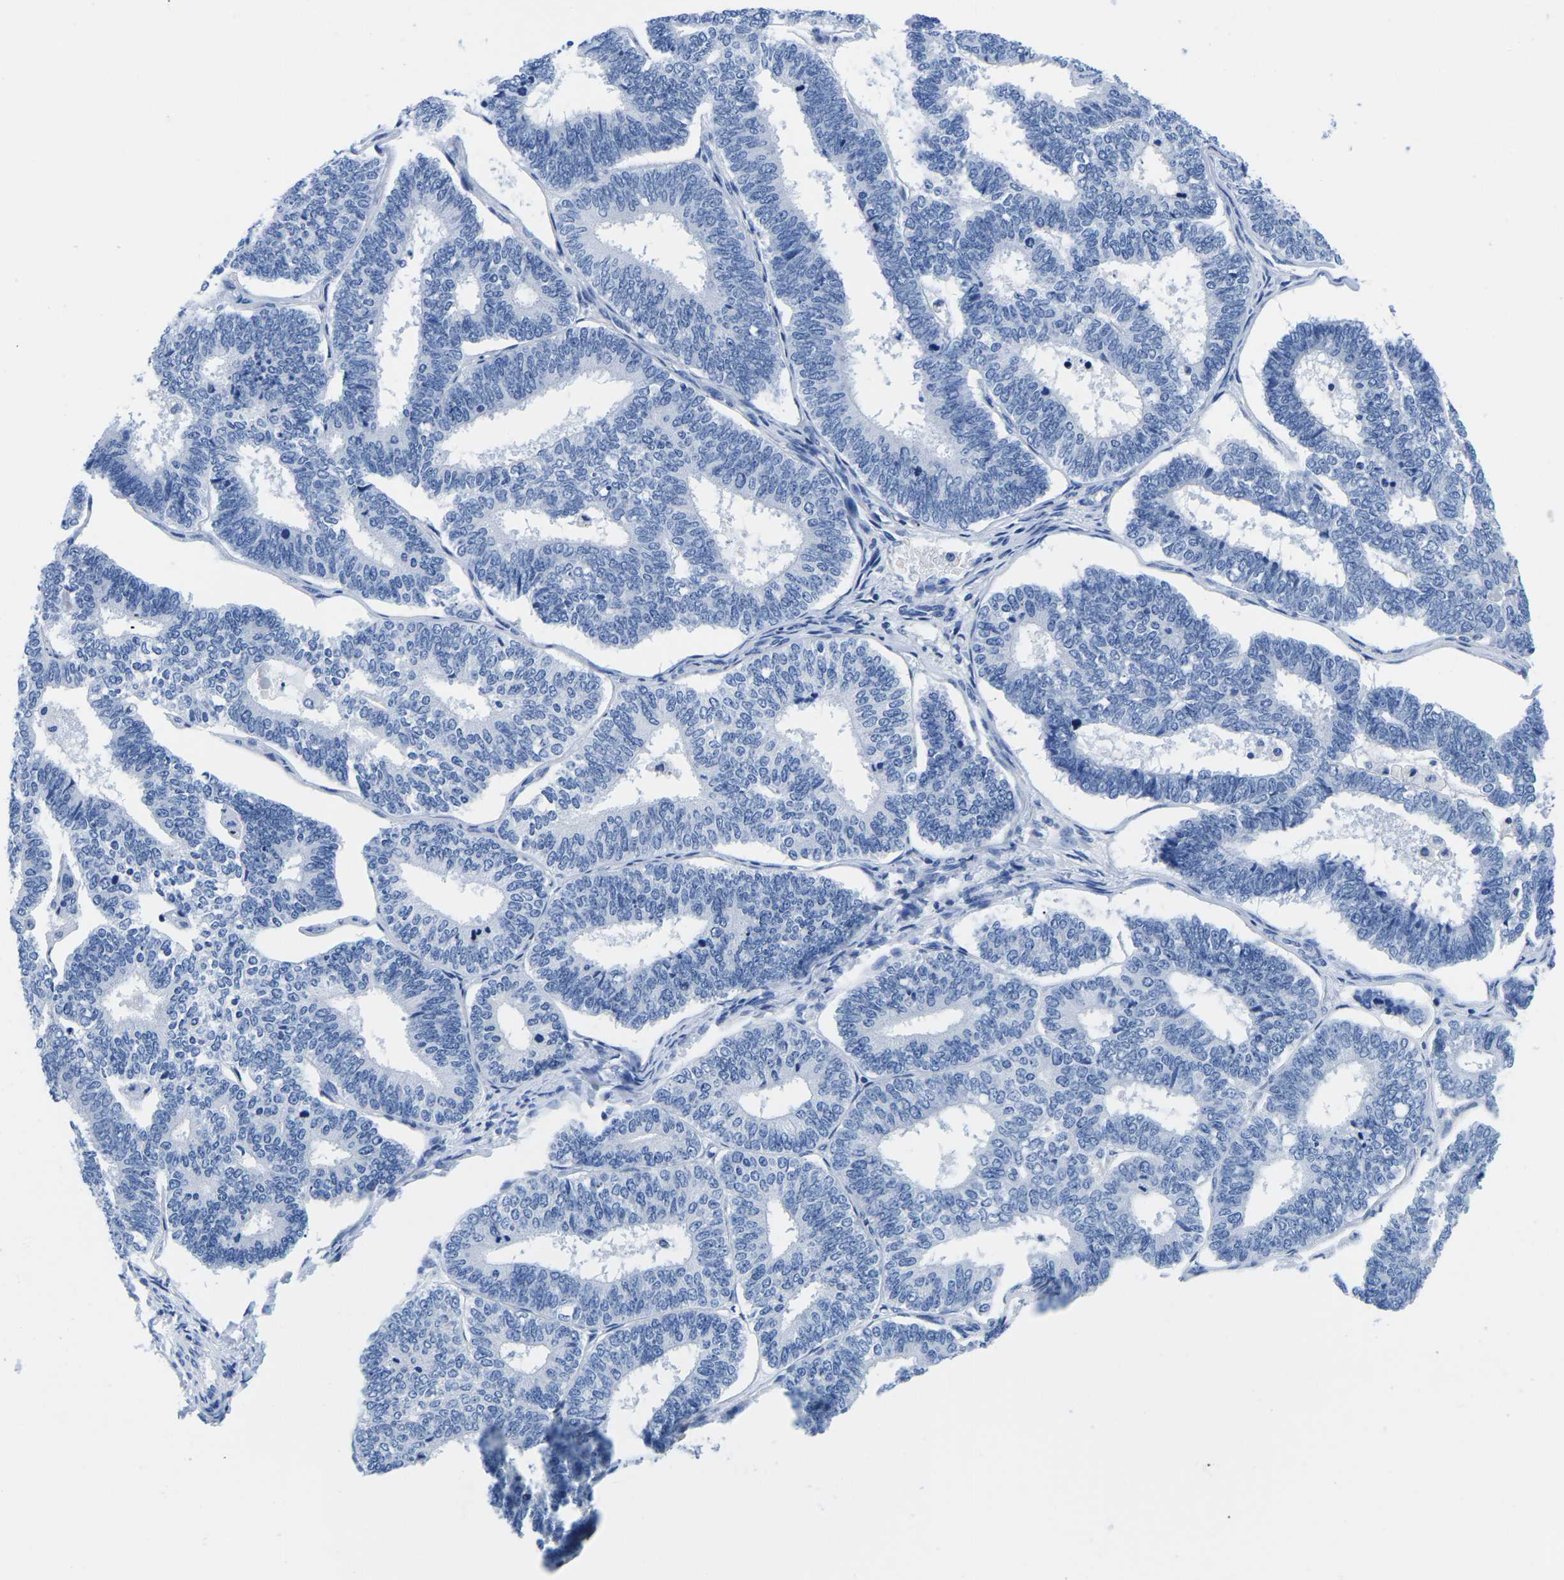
{"staining": {"intensity": "negative", "quantity": "none", "location": "none"}, "tissue": "endometrial cancer", "cell_type": "Tumor cells", "image_type": "cancer", "snomed": [{"axis": "morphology", "description": "Adenocarcinoma, NOS"}, {"axis": "topography", "description": "Endometrium"}], "caption": "Immunohistochemistry (IHC) micrograph of neoplastic tissue: endometrial adenocarcinoma stained with DAB (3,3'-diaminobenzidine) exhibits no significant protein expression in tumor cells.", "gene": "CYP1A2", "patient": {"sex": "female", "age": 70}}